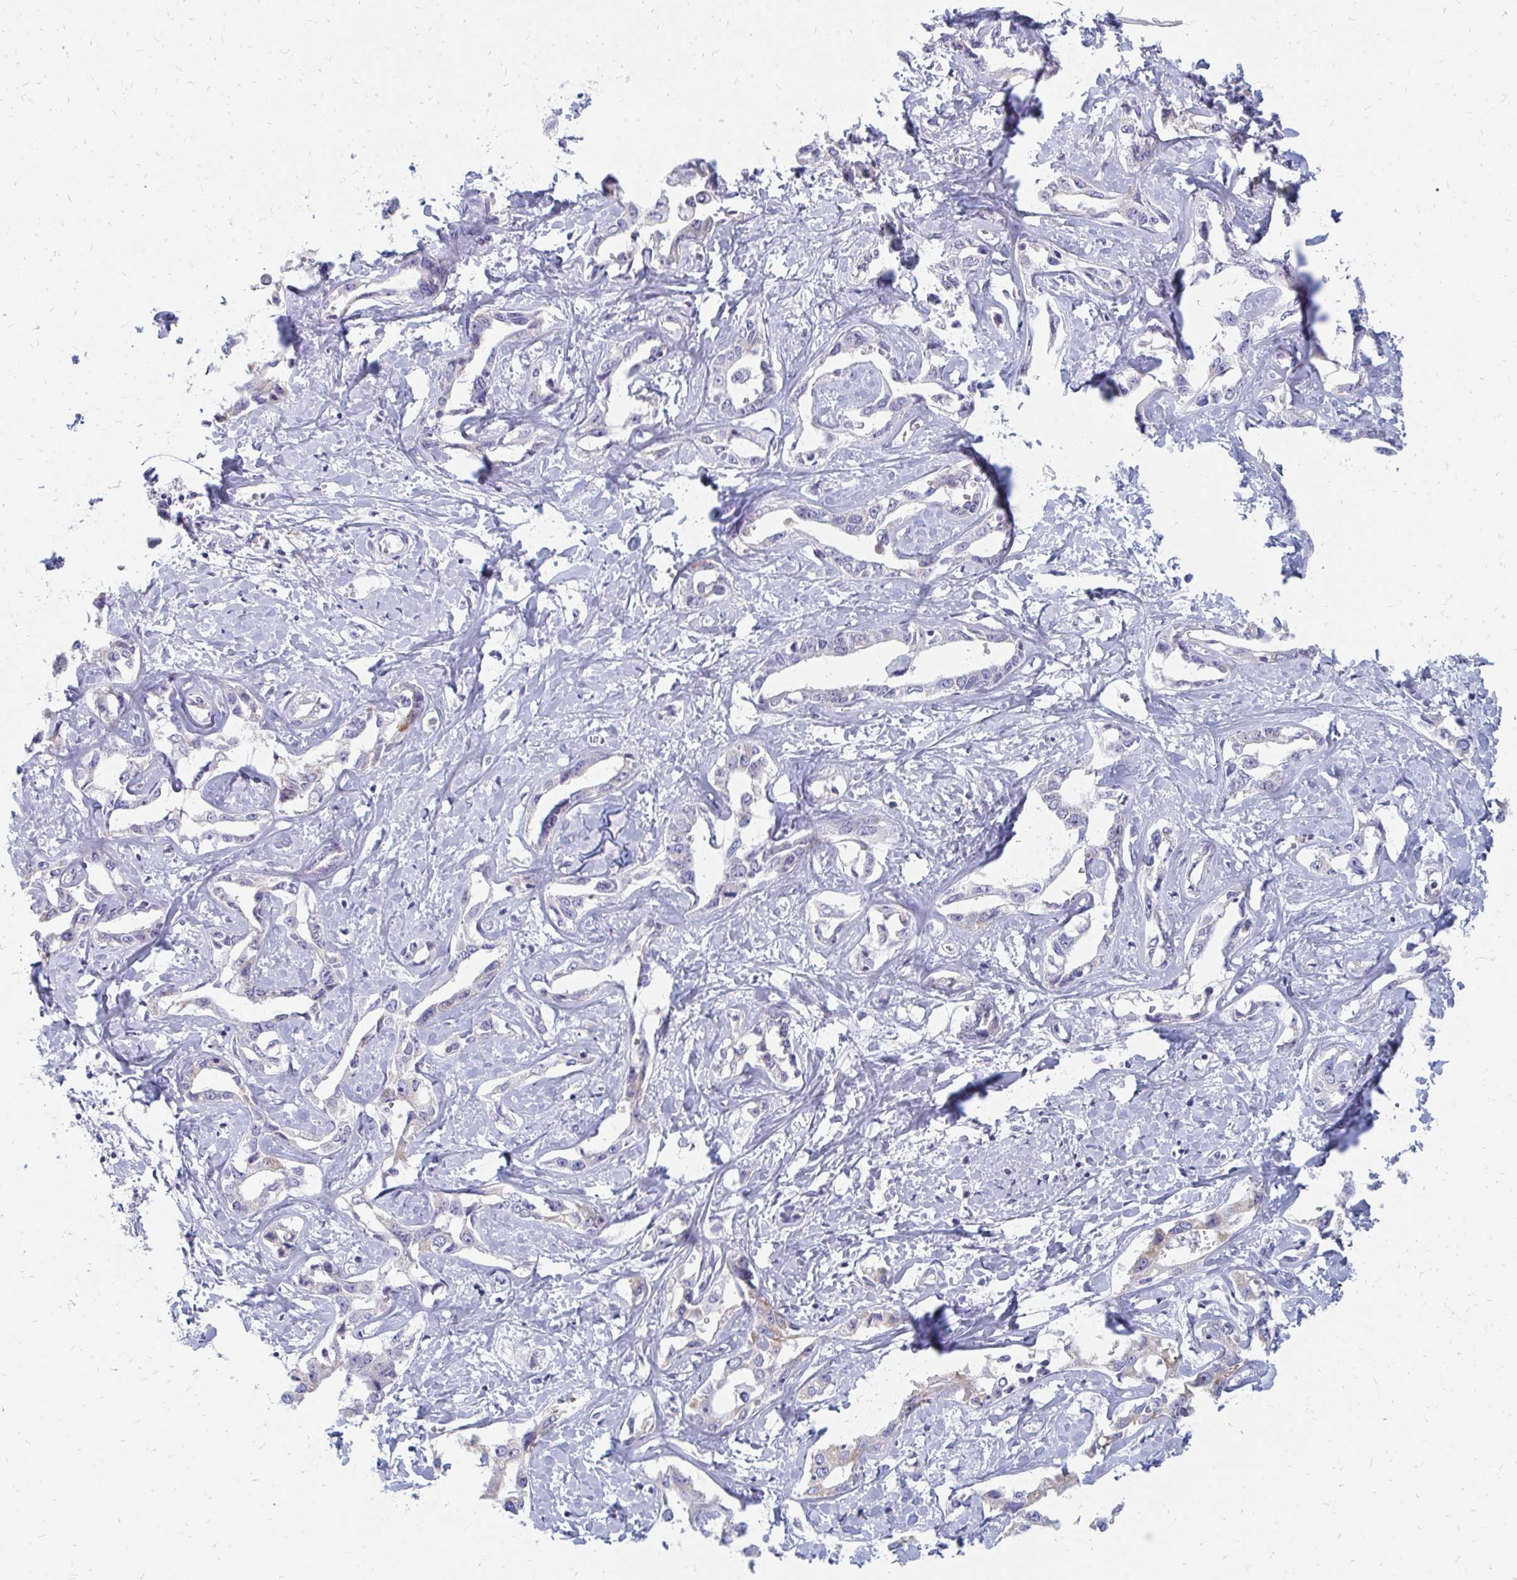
{"staining": {"intensity": "moderate", "quantity": "<25%", "location": "cytoplasmic/membranous"}, "tissue": "liver cancer", "cell_type": "Tumor cells", "image_type": "cancer", "snomed": [{"axis": "morphology", "description": "Cholangiocarcinoma"}, {"axis": "topography", "description": "Liver"}], "caption": "Liver cancer was stained to show a protein in brown. There is low levels of moderate cytoplasmic/membranous expression in approximately <25% of tumor cells. Ihc stains the protein in brown and the nuclei are stained blue.", "gene": "OR10V1", "patient": {"sex": "male", "age": 59}}